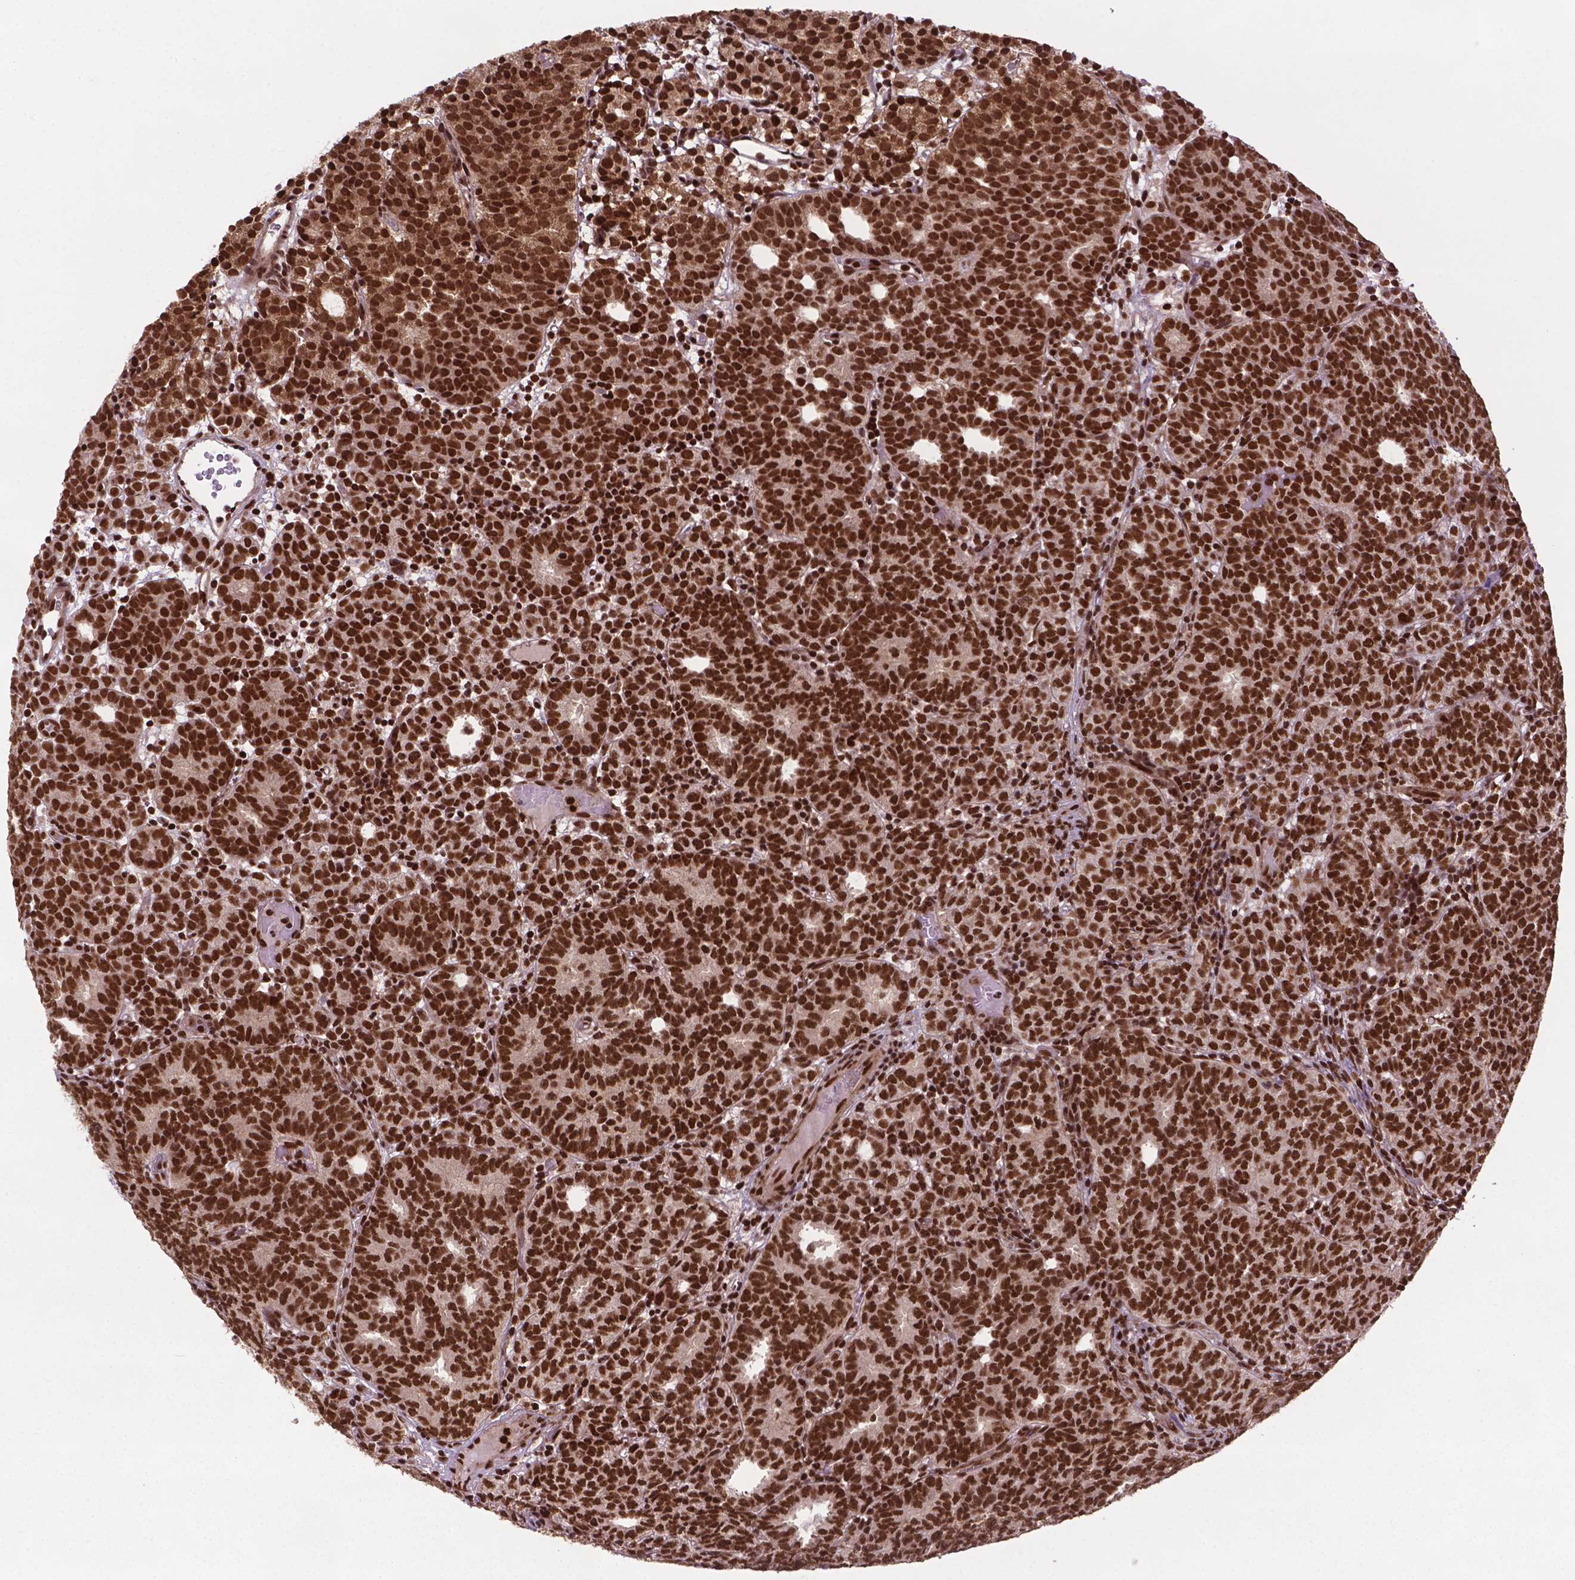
{"staining": {"intensity": "strong", "quantity": ">75%", "location": "nuclear"}, "tissue": "prostate cancer", "cell_type": "Tumor cells", "image_type": "cancer", "snomed": [{"axis": "morphology", "description": "Adenocarcinoma, High grade"}, {"axis": "topography", "description": "Prostate"}], "caption": "Tumor cells demonstrate high levels of strong nuclear staining in approximately >75% of cells in human prostate adenocarcinoma (high-grade). (Brightfield microscopy of DAB IHC at high magnification).", "gene": "SIRT6", "patient": {"sex": "male", "age": 53}}